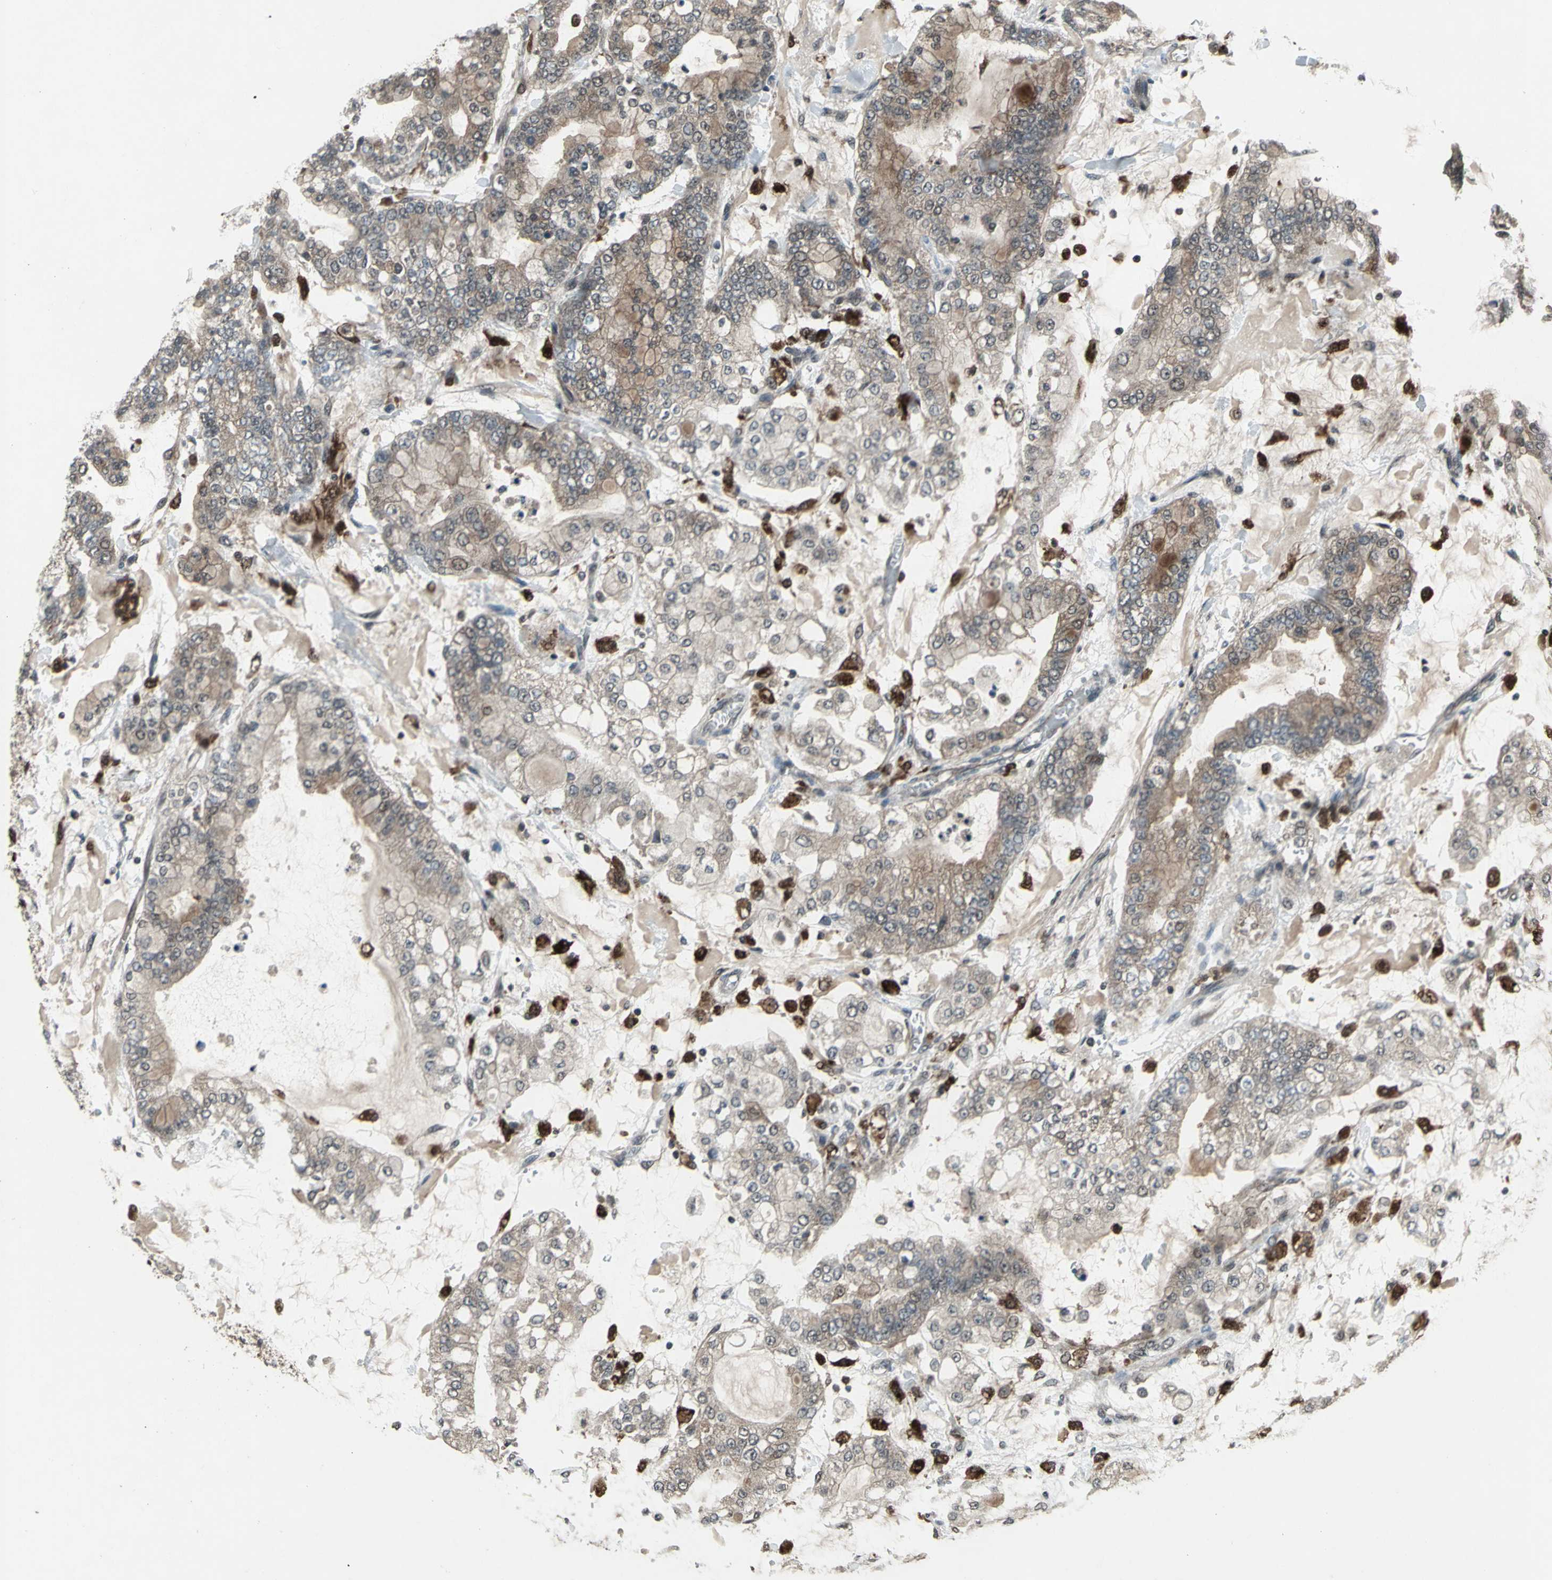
{"staining": {"intensity": "weak", "quantity": "25%-75%", "location": "cytoplasmic/membranous"}, "tissue": "stomach cancer", "cell_type": "Tumor cells", "image_type": "cancer", "snomed": [{"axis": "morphology", "description": "Adenocarcinoma, NOS"}, {"axis": "topography", "description": "Stomach"}], "caption": "Tumor cells show low levels of weak cytoplasmic/membranous positivity in about 25%-75% of cells in stomach cancer (adenocarcinoma).", "gene": "PYCARD", "patient": {"sex": "male", "age": 76}}